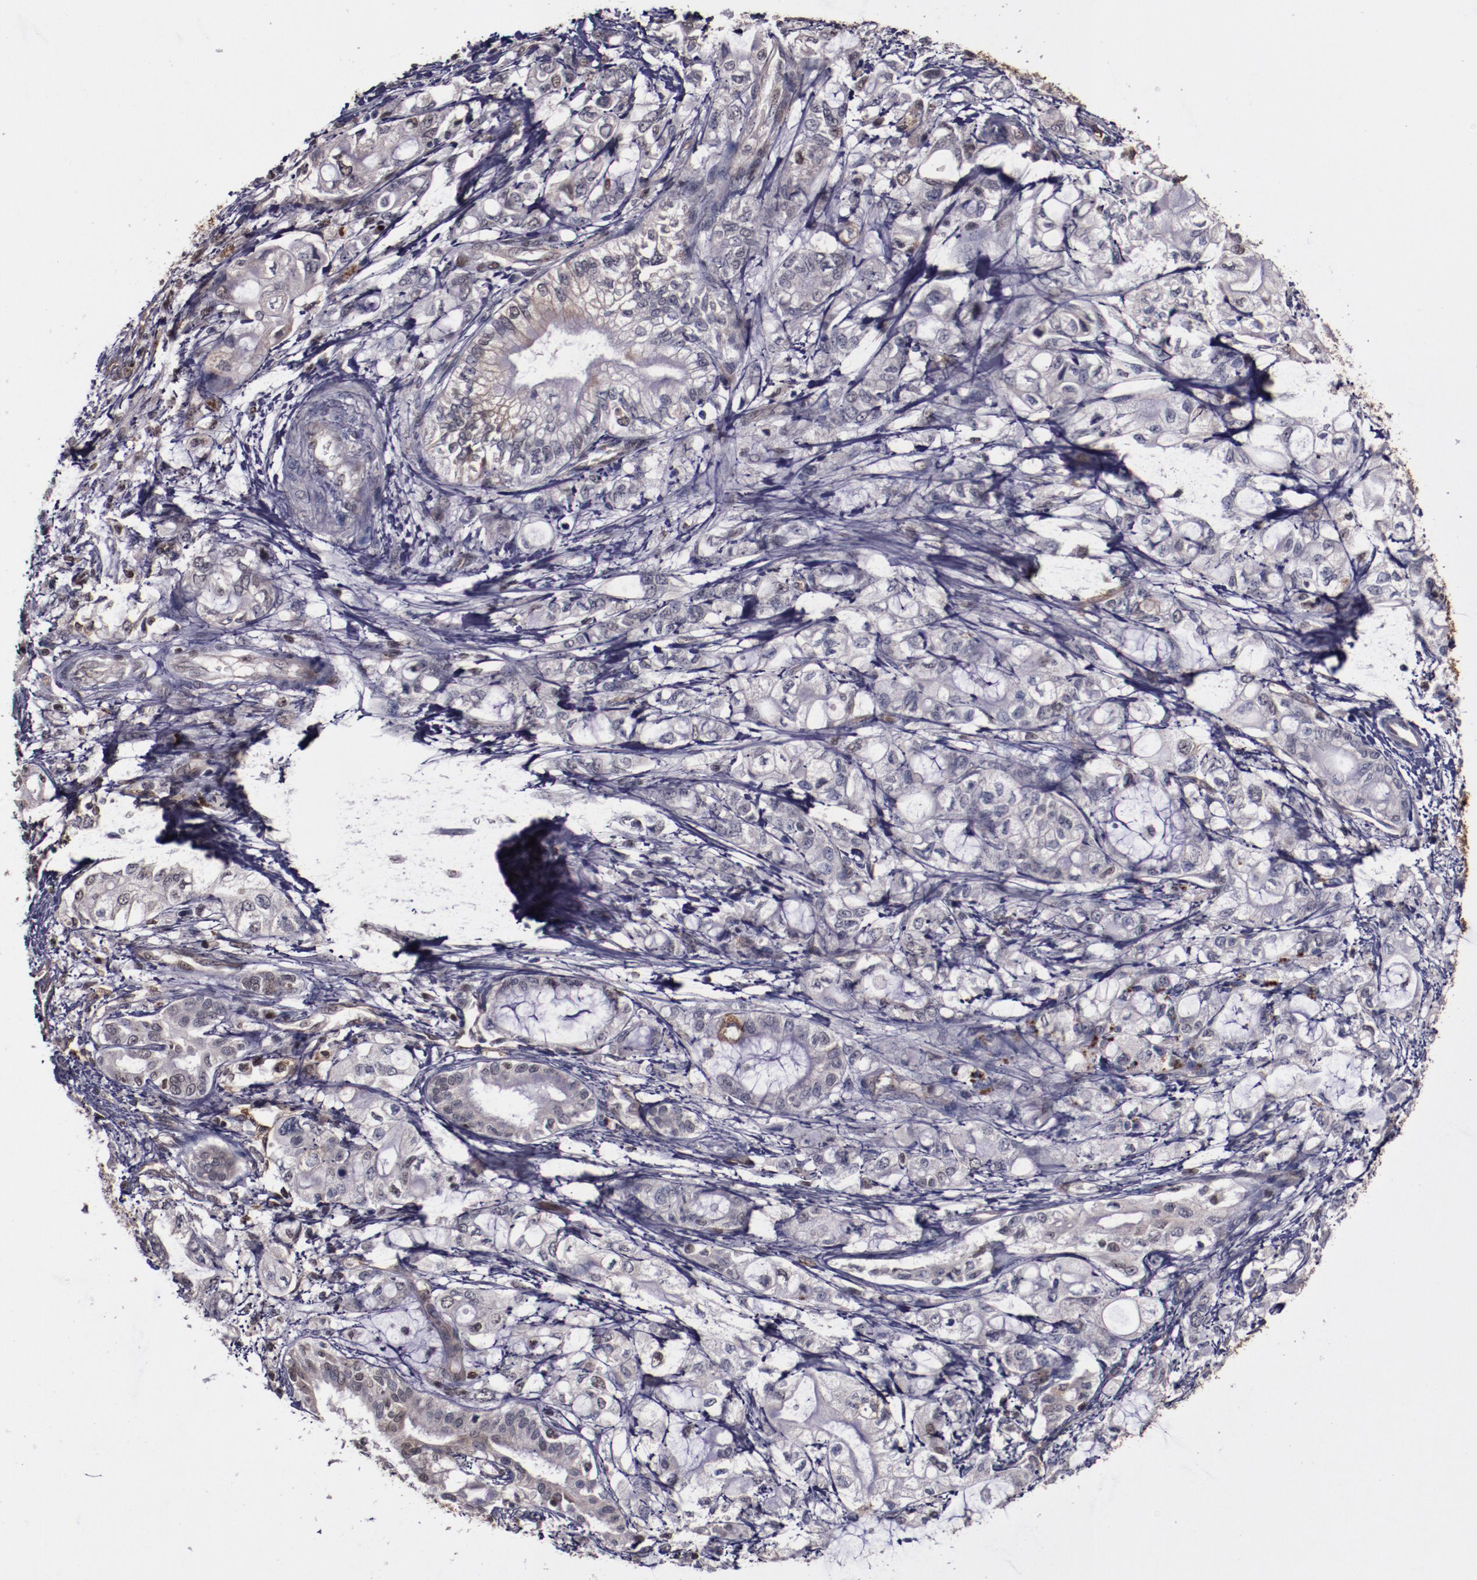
{"staining": {"intensity": "weak", "quantity": "<25%", "location": "cytoplasmic/membranous"}, "tissue": "pancreatic cancer", "cell_type": "Tumor cells", "image_type": "cancer", "snomed": [{"axis": "morphology", "description": "Adenocarcinoma, NOS"}, {"axis": "topography", "description": "Pancreas"}], "caption": "This is a image of immunohistochemistry (IHC) staining of pancreatic adenocarcinoma, which shows no positivity in tumor cells.", "gene": "CHEK2", "patient": {"sex": "male", "age": 79}}